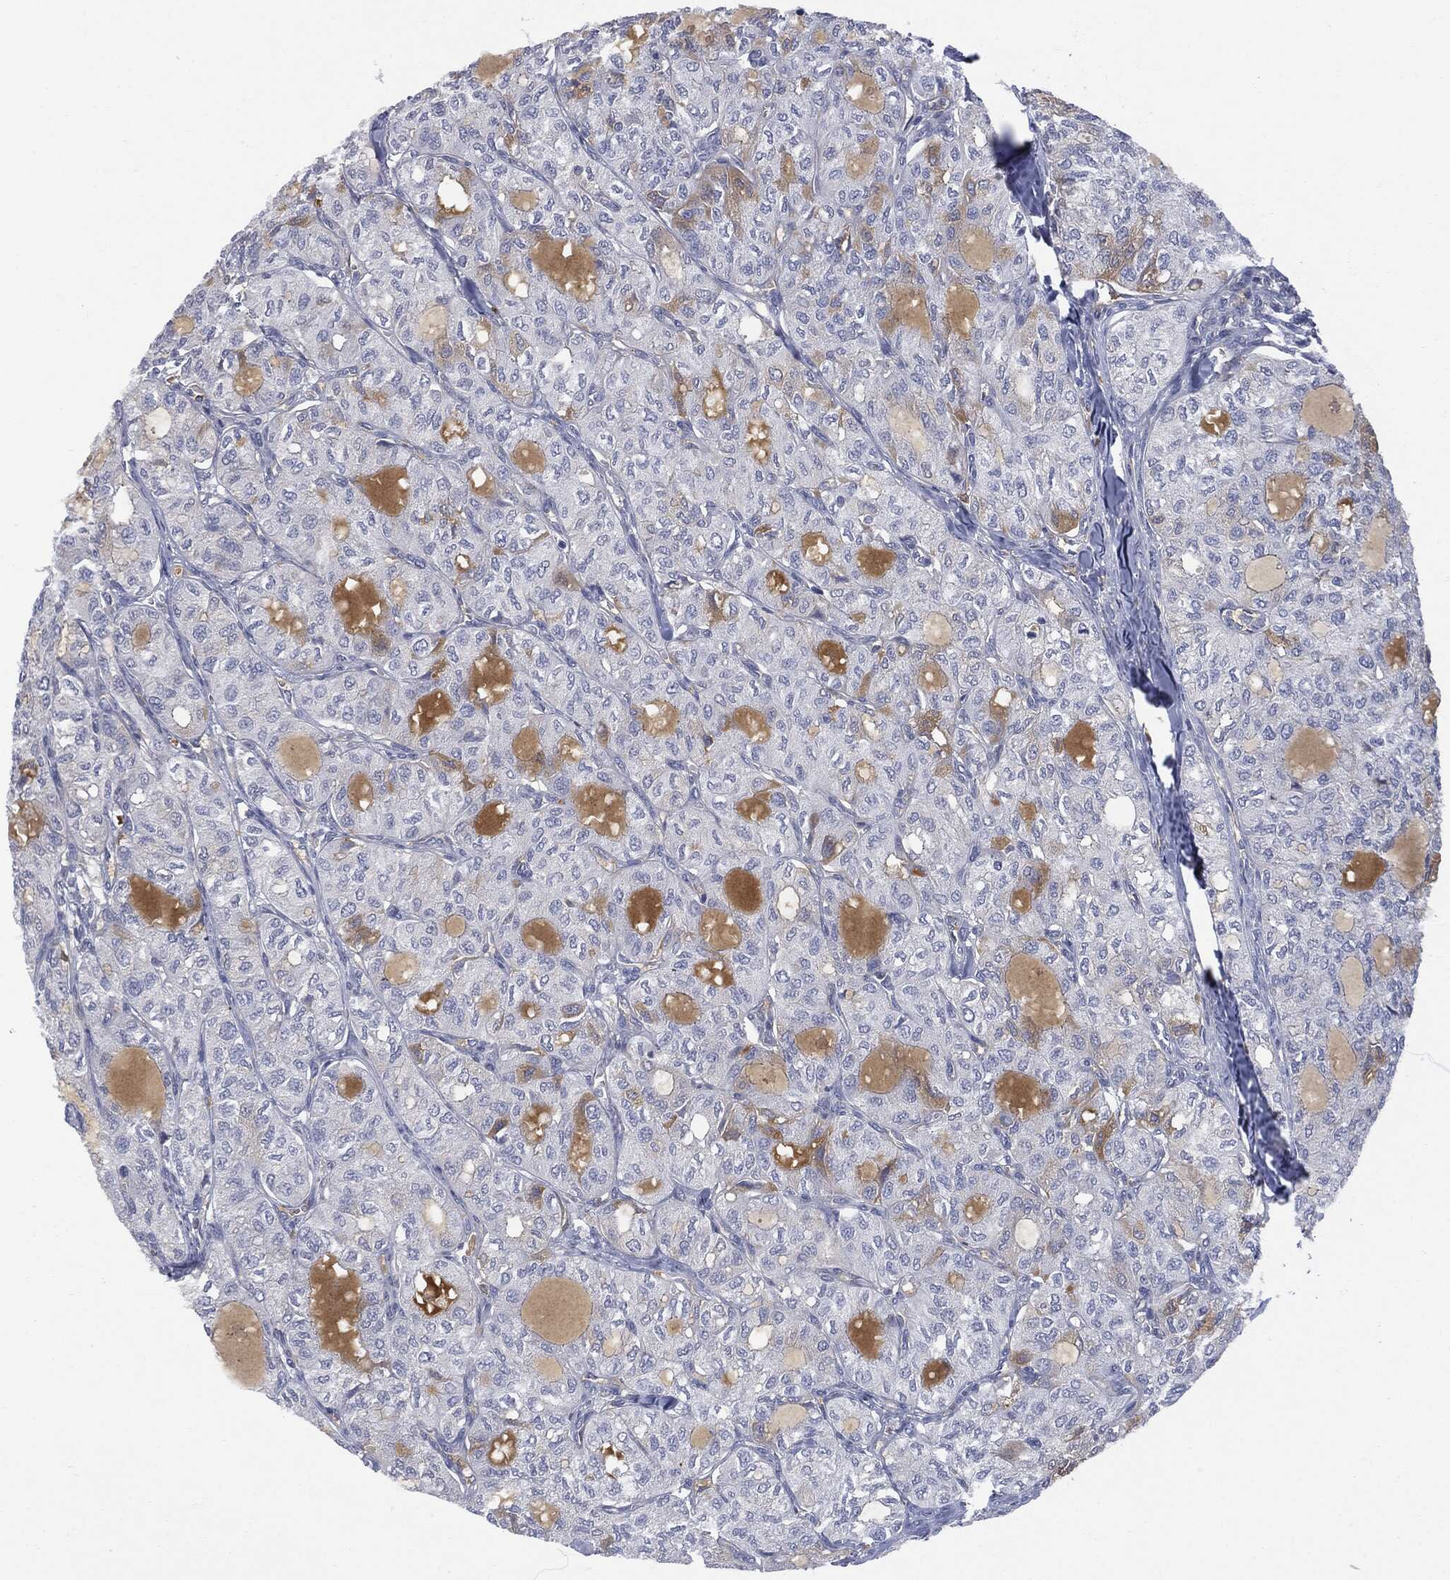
{"staining": {"intensity": "negative", "quantity": "none", "location": "none"}, "tissue": "thyroid cancer", "cell_type": "Tumor cells", "image_type": "cancer", "snomed": [{"axis": "morphology", "description": "Follicular adenoma carcinoma, NOS"}, {"axis": "topography", "description": "Thyroid gland"}], "caption": "There is no significant expression in tumor cells of follicular adenoma carcinoma (thyroid).", "gene": "BTK", "patient": {"sex": "male", "age": 75}}